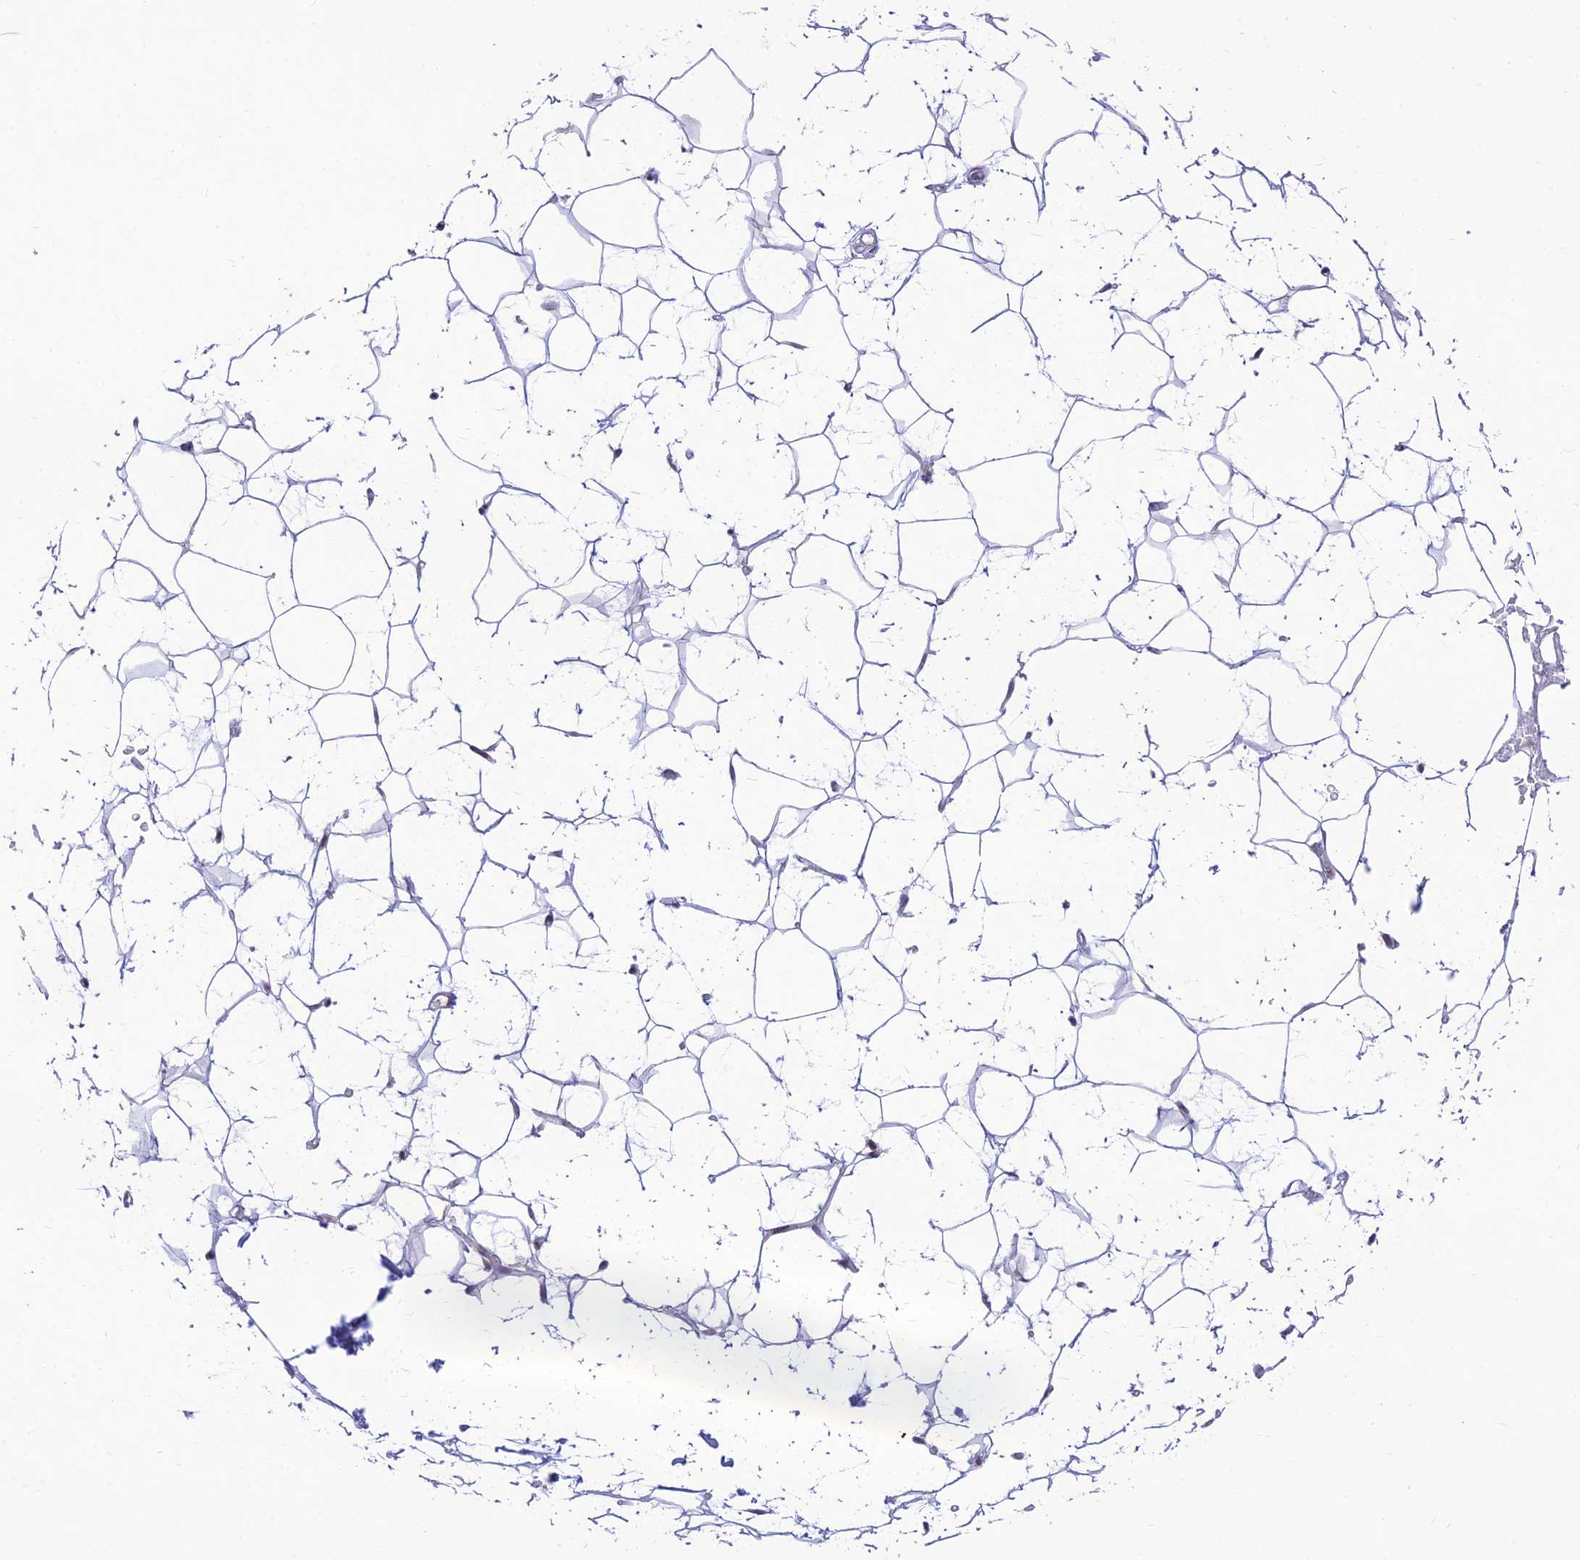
{"staining": {"intensity": "negative", "quantity": "none", "location": "none"}, "tissue": "adipose tissue", "cell_type": "Adipocytes", "image_type": "normal", "snomed": [{"axis": "morphology", "description": "Normal tissue, NOS"}, {"axis": "topography", "description": "Breast"}], "caption": "Human adipose tissue stained for a protein using immunohistochemistry (IHC) exhibits no staining in adipocytes.", "gene": "MICOS13", "patient": {"sex": "female", "age": 26}}